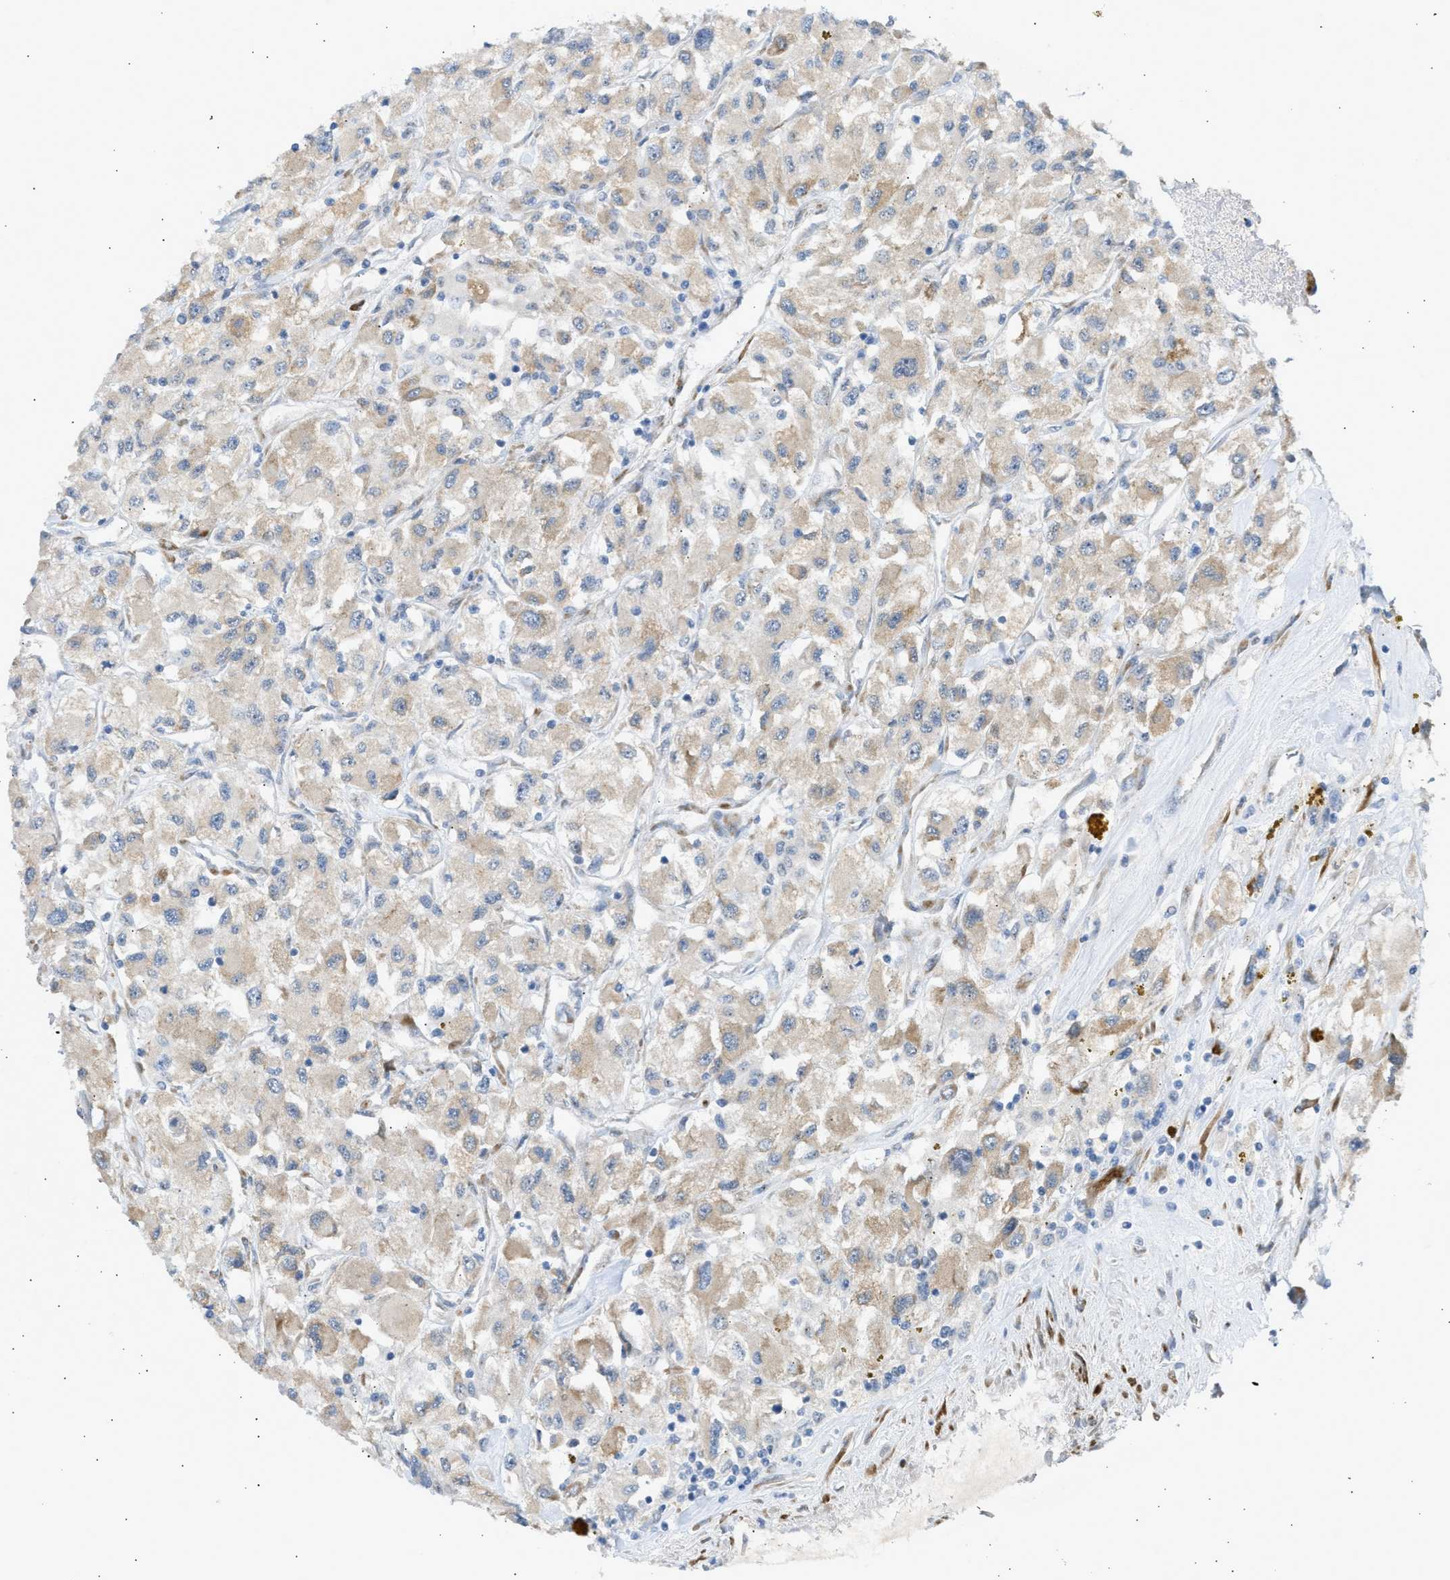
{"staining": {"intensity": "weak", "quantity": "25%-75%", "location": "cytoplasmic/membranous"}, "tissue": "renal cancer", "cell_type": "Tumor cells", "image_type": "cancer", "snomed": [{"axis": "morphology", "description": "Adenocarcinoma, NOS"}, {"axis": "topography", "description": "Kidney"}], "caption": "There is low levels of weak cytoplasmic/membranous expression in tumor cells of renal cancer, as demonstrated by immunohistochemical staining (brown color).", "gene": "KCNC2", "patient": {"sex": "female", "age": 52}}